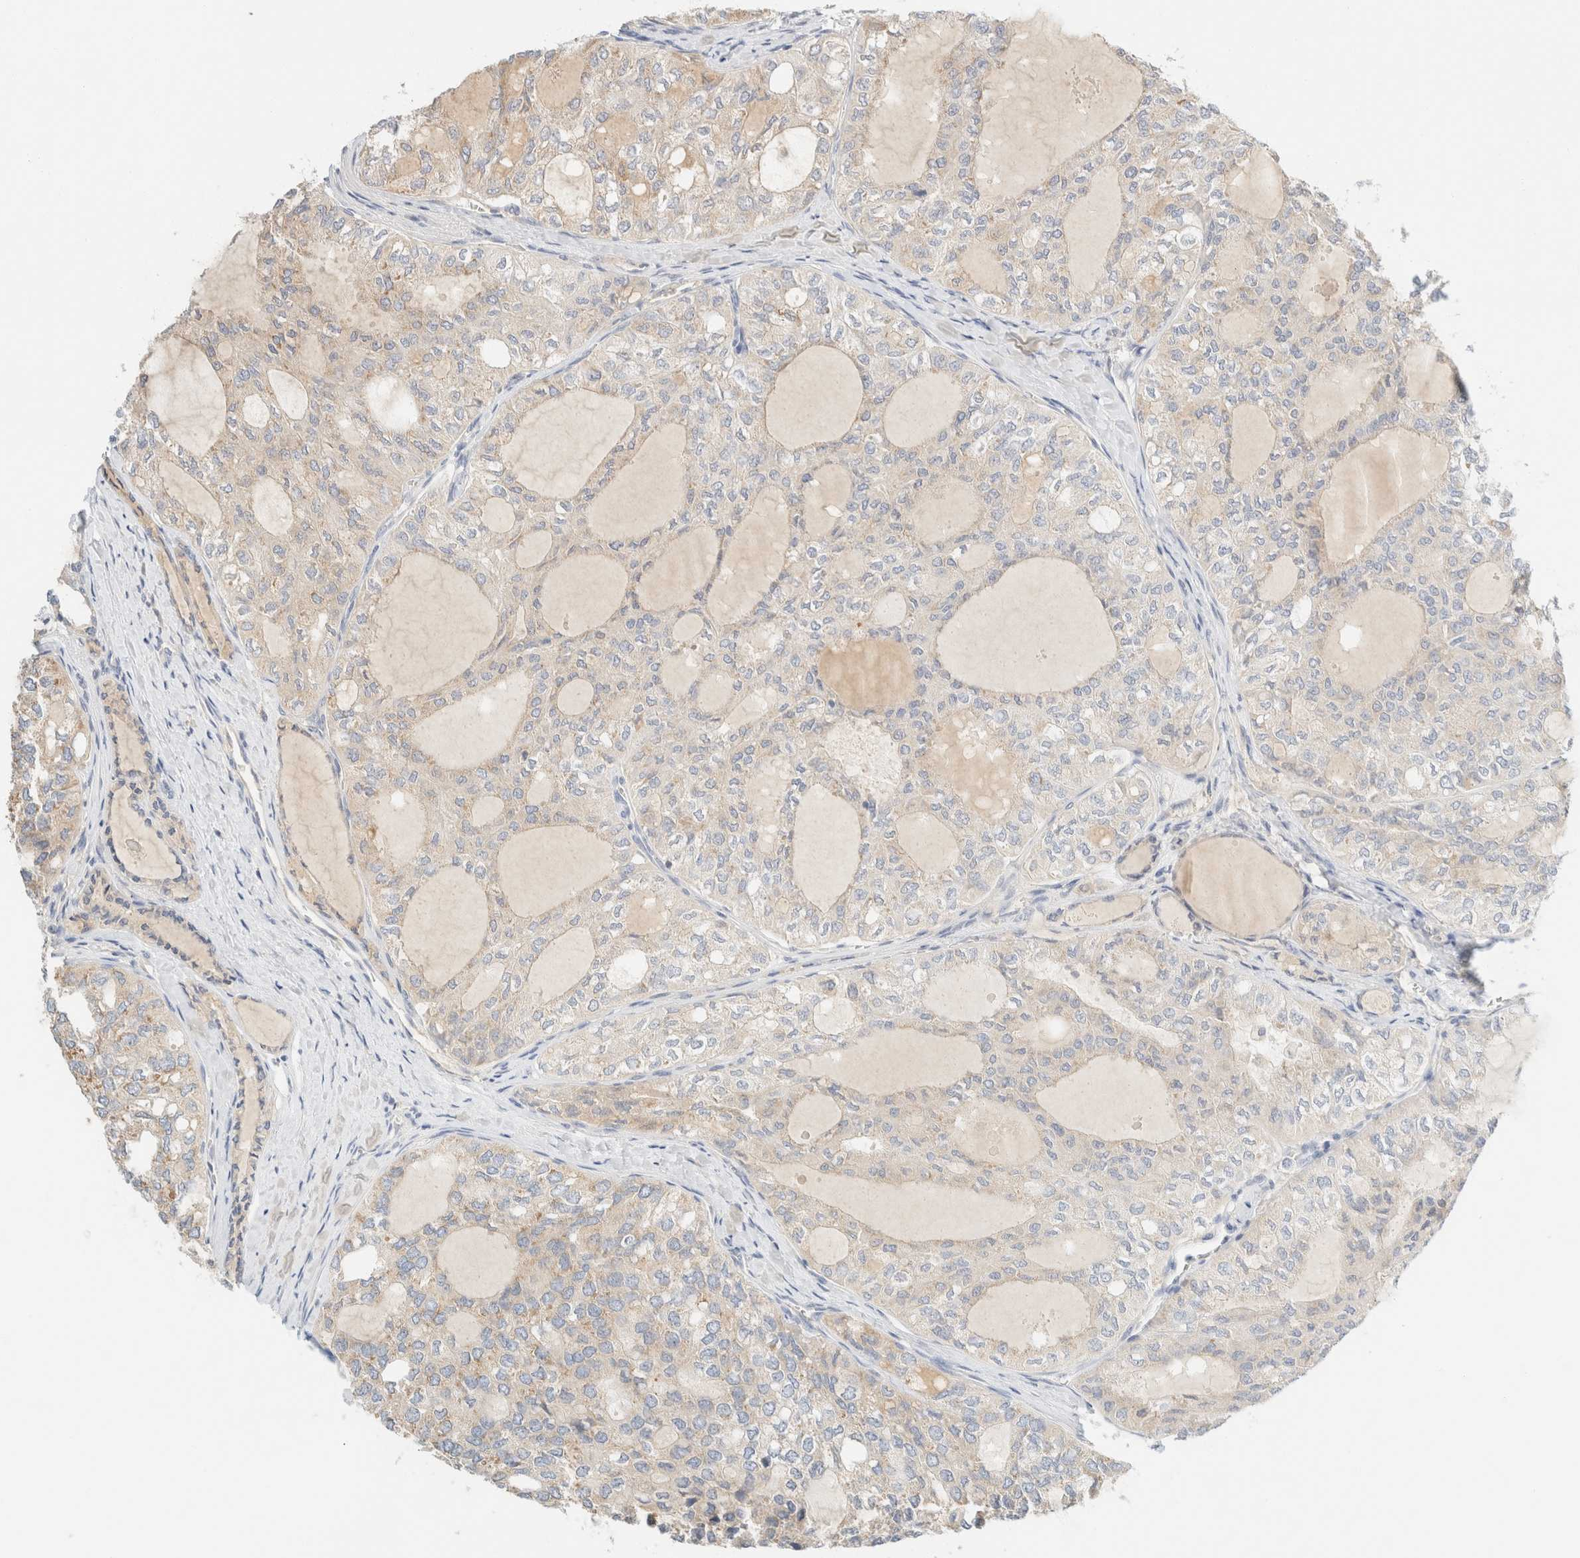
{"staining": {"intensity": "negative", "quantity": "none", "location": "none"}, "tissue": "thyroid cancer", "cell_type": "Tumor cells", "image_type": "cancer", "snomed": [{"axis": "morphology", "description": "Follicular adenoma carcinoma, NOS"}, {"axis": "topography", "description": "Thyroid gland"}], "caption": "Tumor cells show no significant protein expression in thyroid follicular adenoma carcinoma. The staining is performed using DAB (3,3'-diaminobenzidine) brown chromogen with nuclei counter-stained in using hematoxylin.", "gene": "SH3GLB2", "patient": {"sex": "male", "age": 75}}